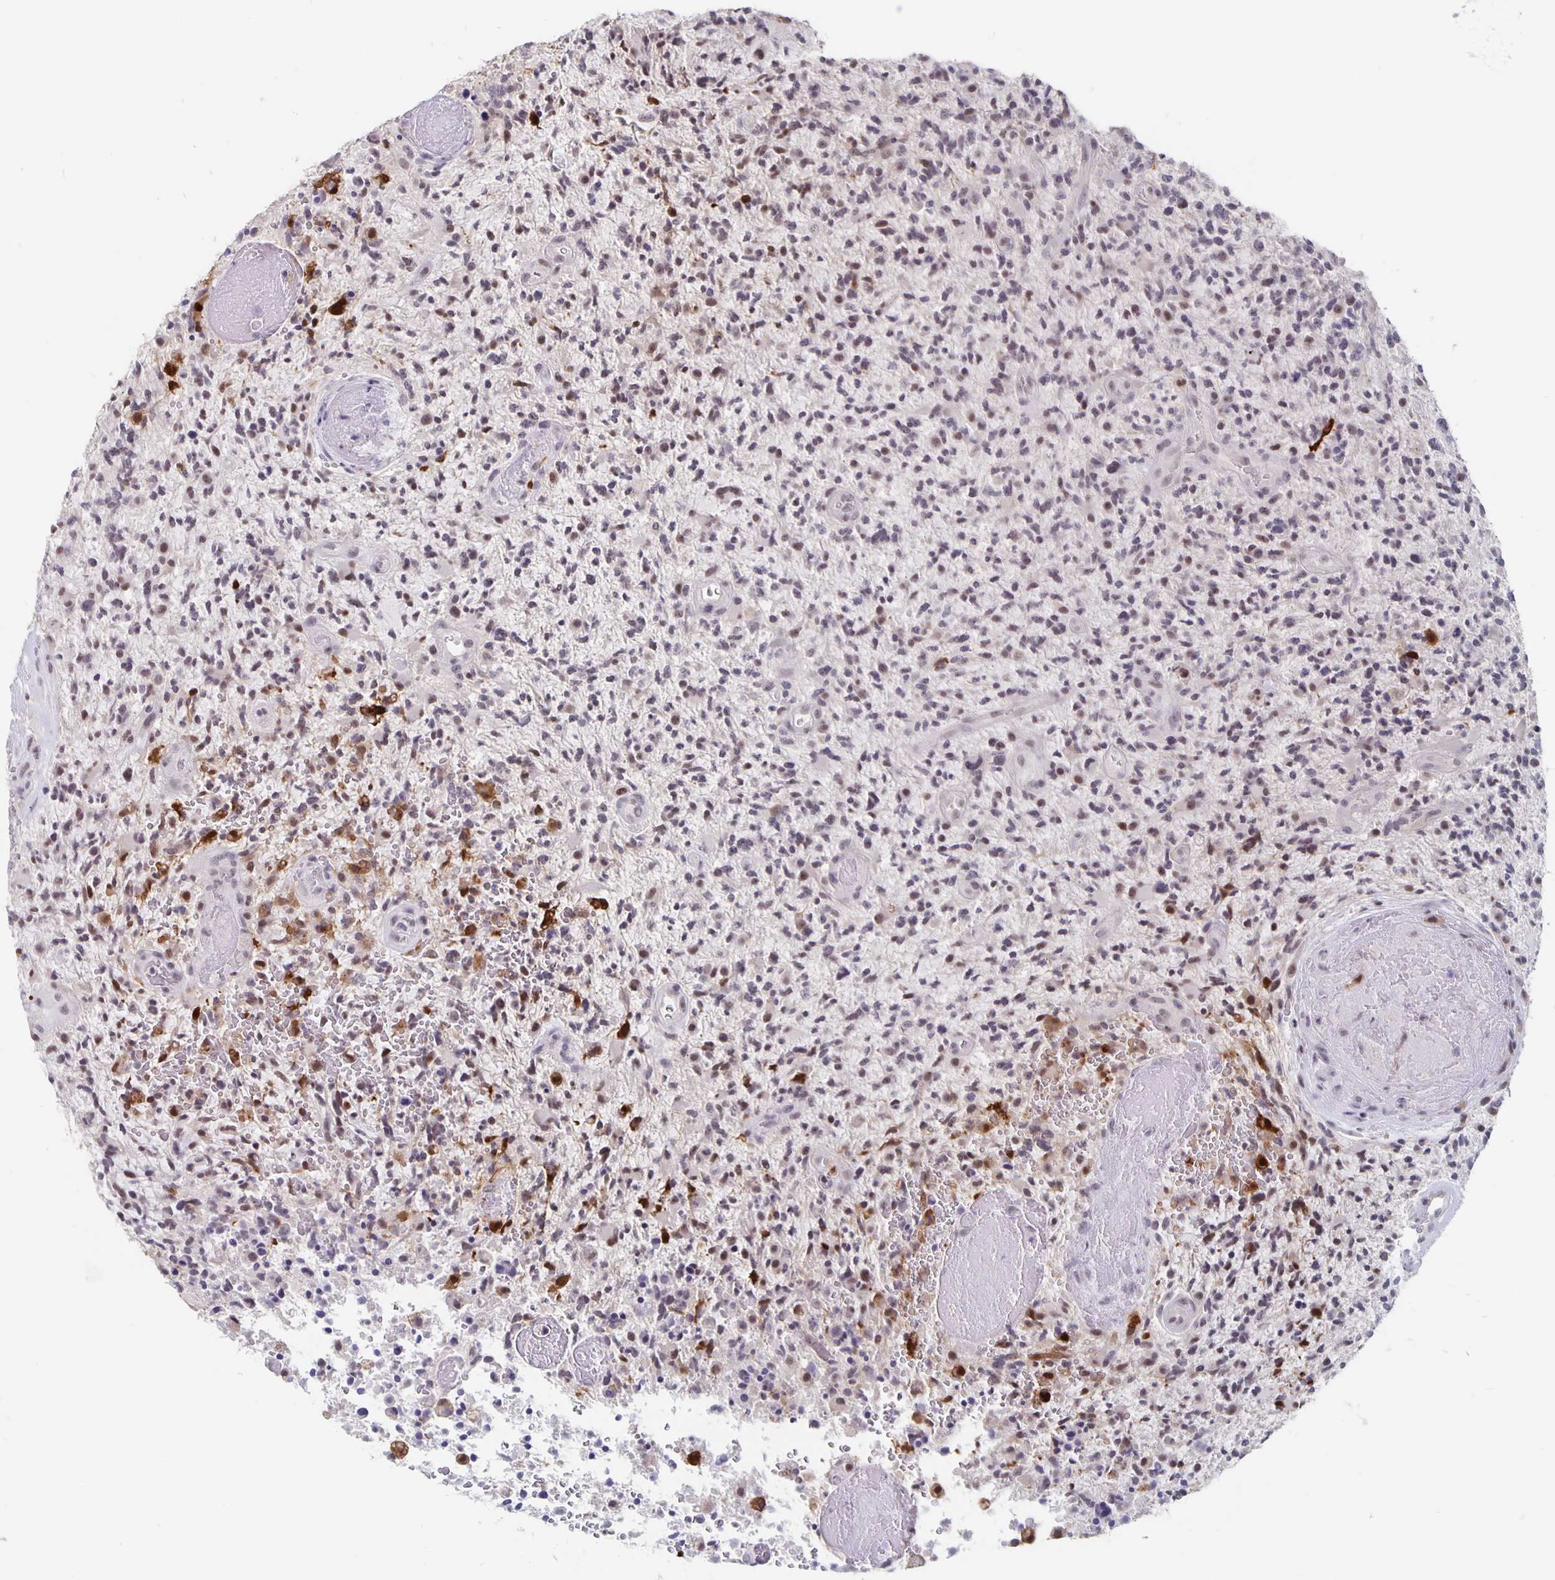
{"staining": {"intensity": "weak", "quantity": ">75%", "location": "nuclear"}, "tissue": "glioma", "cell_type": "Tumor cells", "image_type": "cancer", "snomed": [{"axis": "morphology", "description": "Glioma, malignant, High grade"}, {"axis": "topography", "description": "Brain"}], "caption": "Glioma stained for a protein demonstrates weak nuclear positivity in tumor cells.", "gene": "ZNF691", "patient": {"sex": "female", "age": 71}}